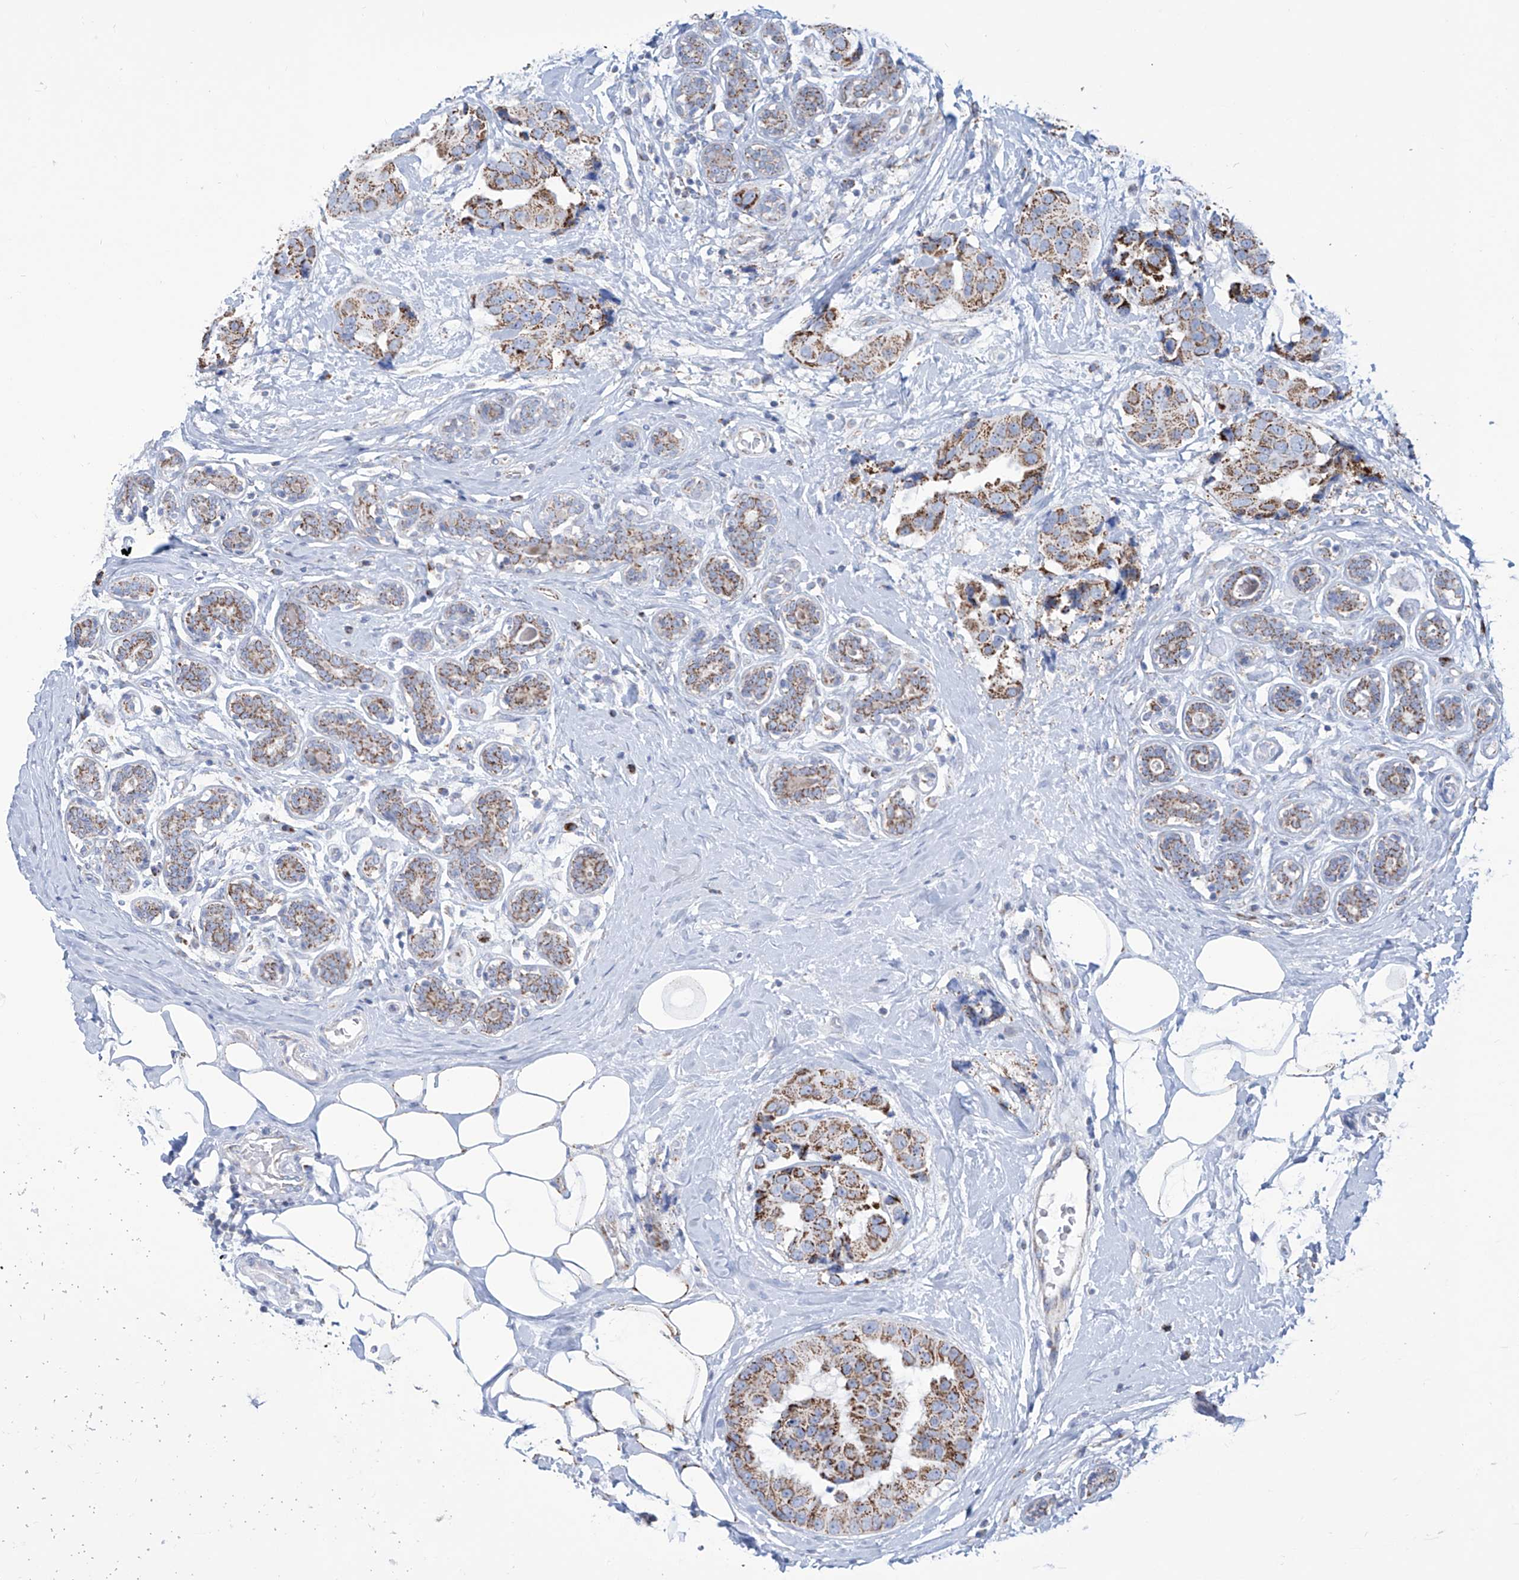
{"staining": {"intensity": "strong", "quantity": "25%-75%", "location": "cytoplasmic/membranous"}, "tissue": "breast cancer", "cell_type": "Tumor cells", "image_type": "cancer", "snomed": [{"axis": "morphology", "description": "Normal tissue, NOS"}, {"axis": "morphology", "description": "Duct carcinoma"}, {"axis": "topography", "description": "Breast"}], "caption": "Strong cytoplasmic/membranous protein positivity is seen in approximately 25%-75% of tumor cells in breast intraductal carcinoma.", "gene": "ALDH6A1", "patient": {"sex": "female", "age": 39}}